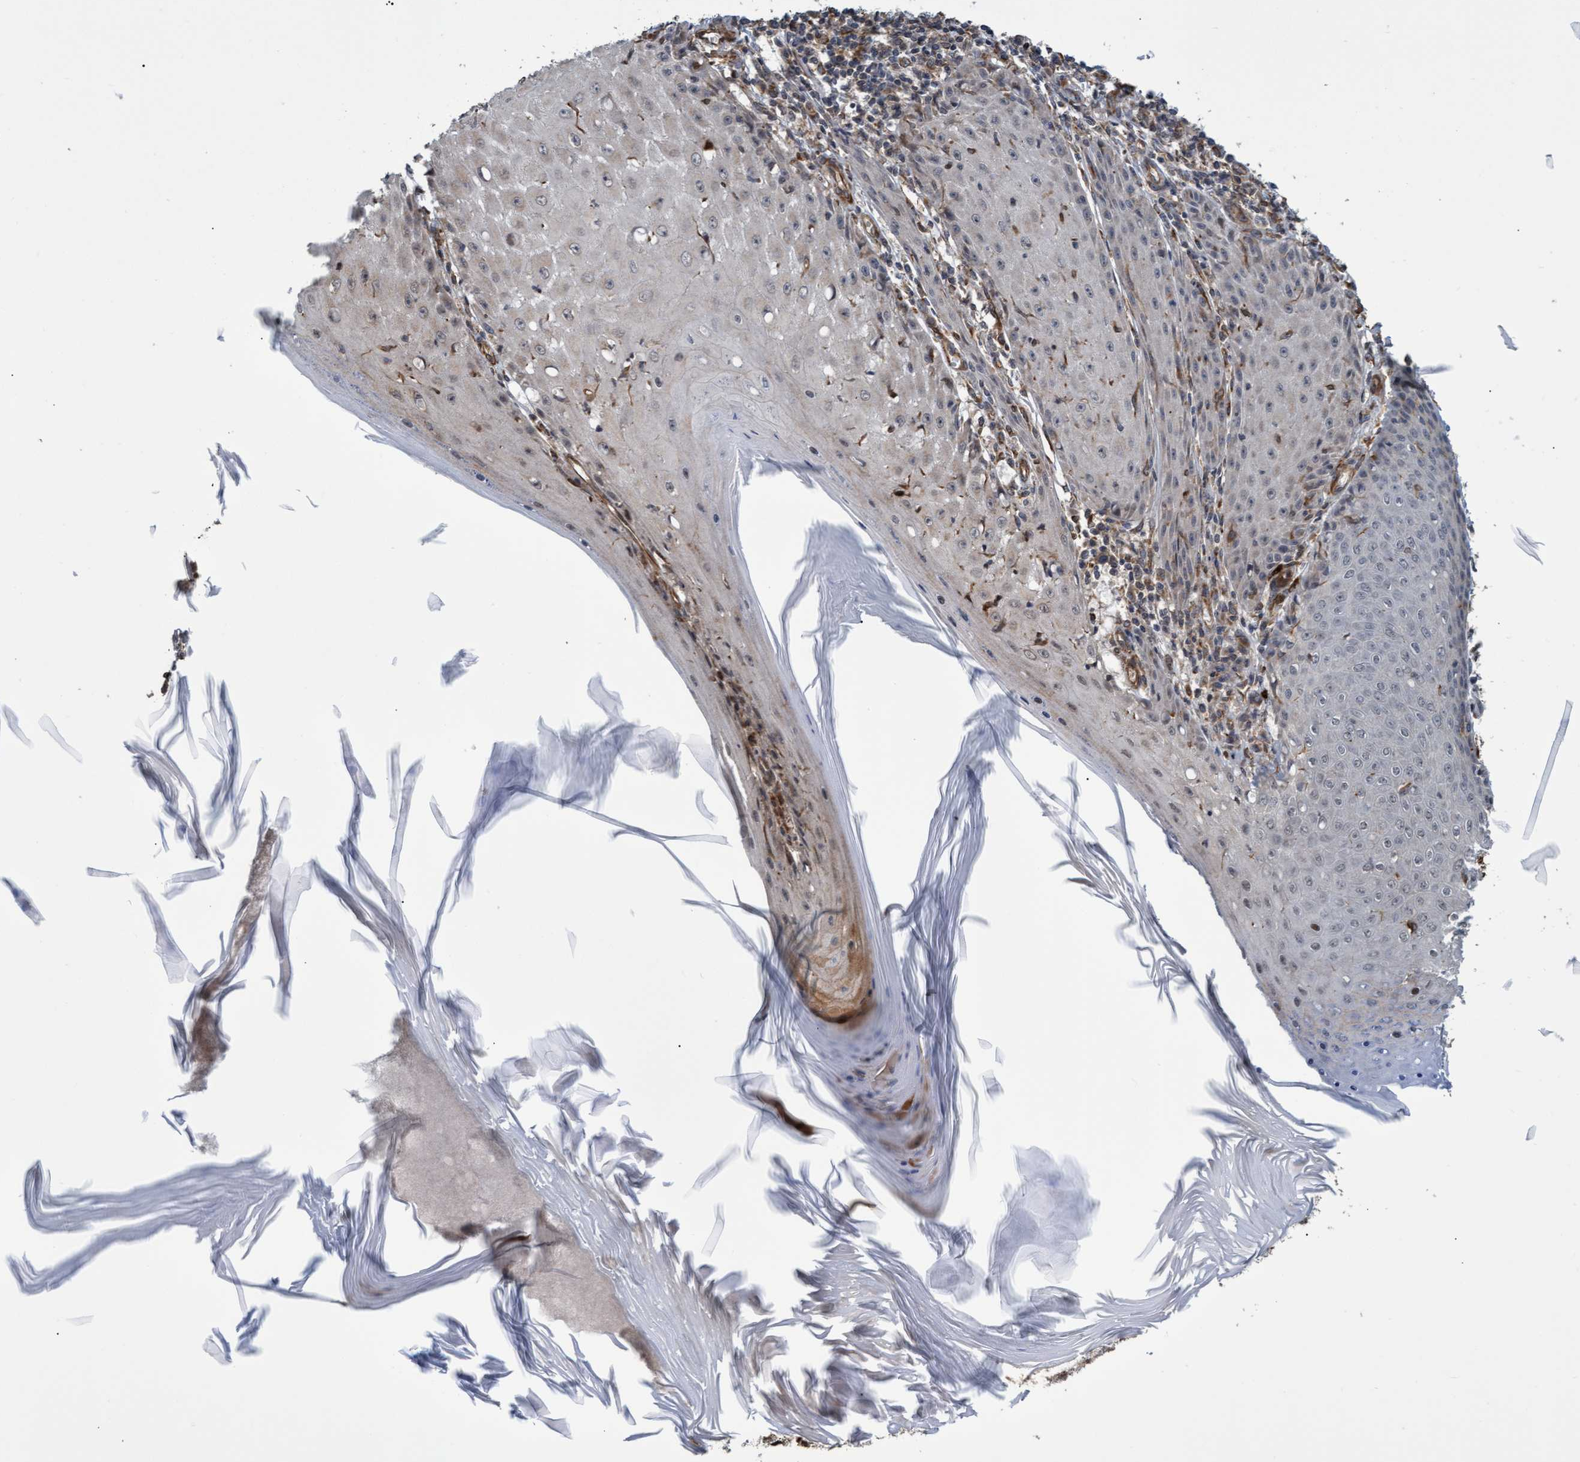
{"staining": {"intensity": "negative", "quantity": "none", "location": "none"}, "tissue": "skin cancer", "cell_type": "Tumor cells", "image_type": "cancer", "snomed": [{"axis": "morphology", "description": "Squamous cell carcinoma, NOS"}, {"axis": "topography", "description": "Skin"}], "caption": "An image of human squamous cell carcinoma (skin) is negative for staining in tumor cells.", "gene": "TNFRSF10B", "patient": {"sex": "female", "age": 73}}